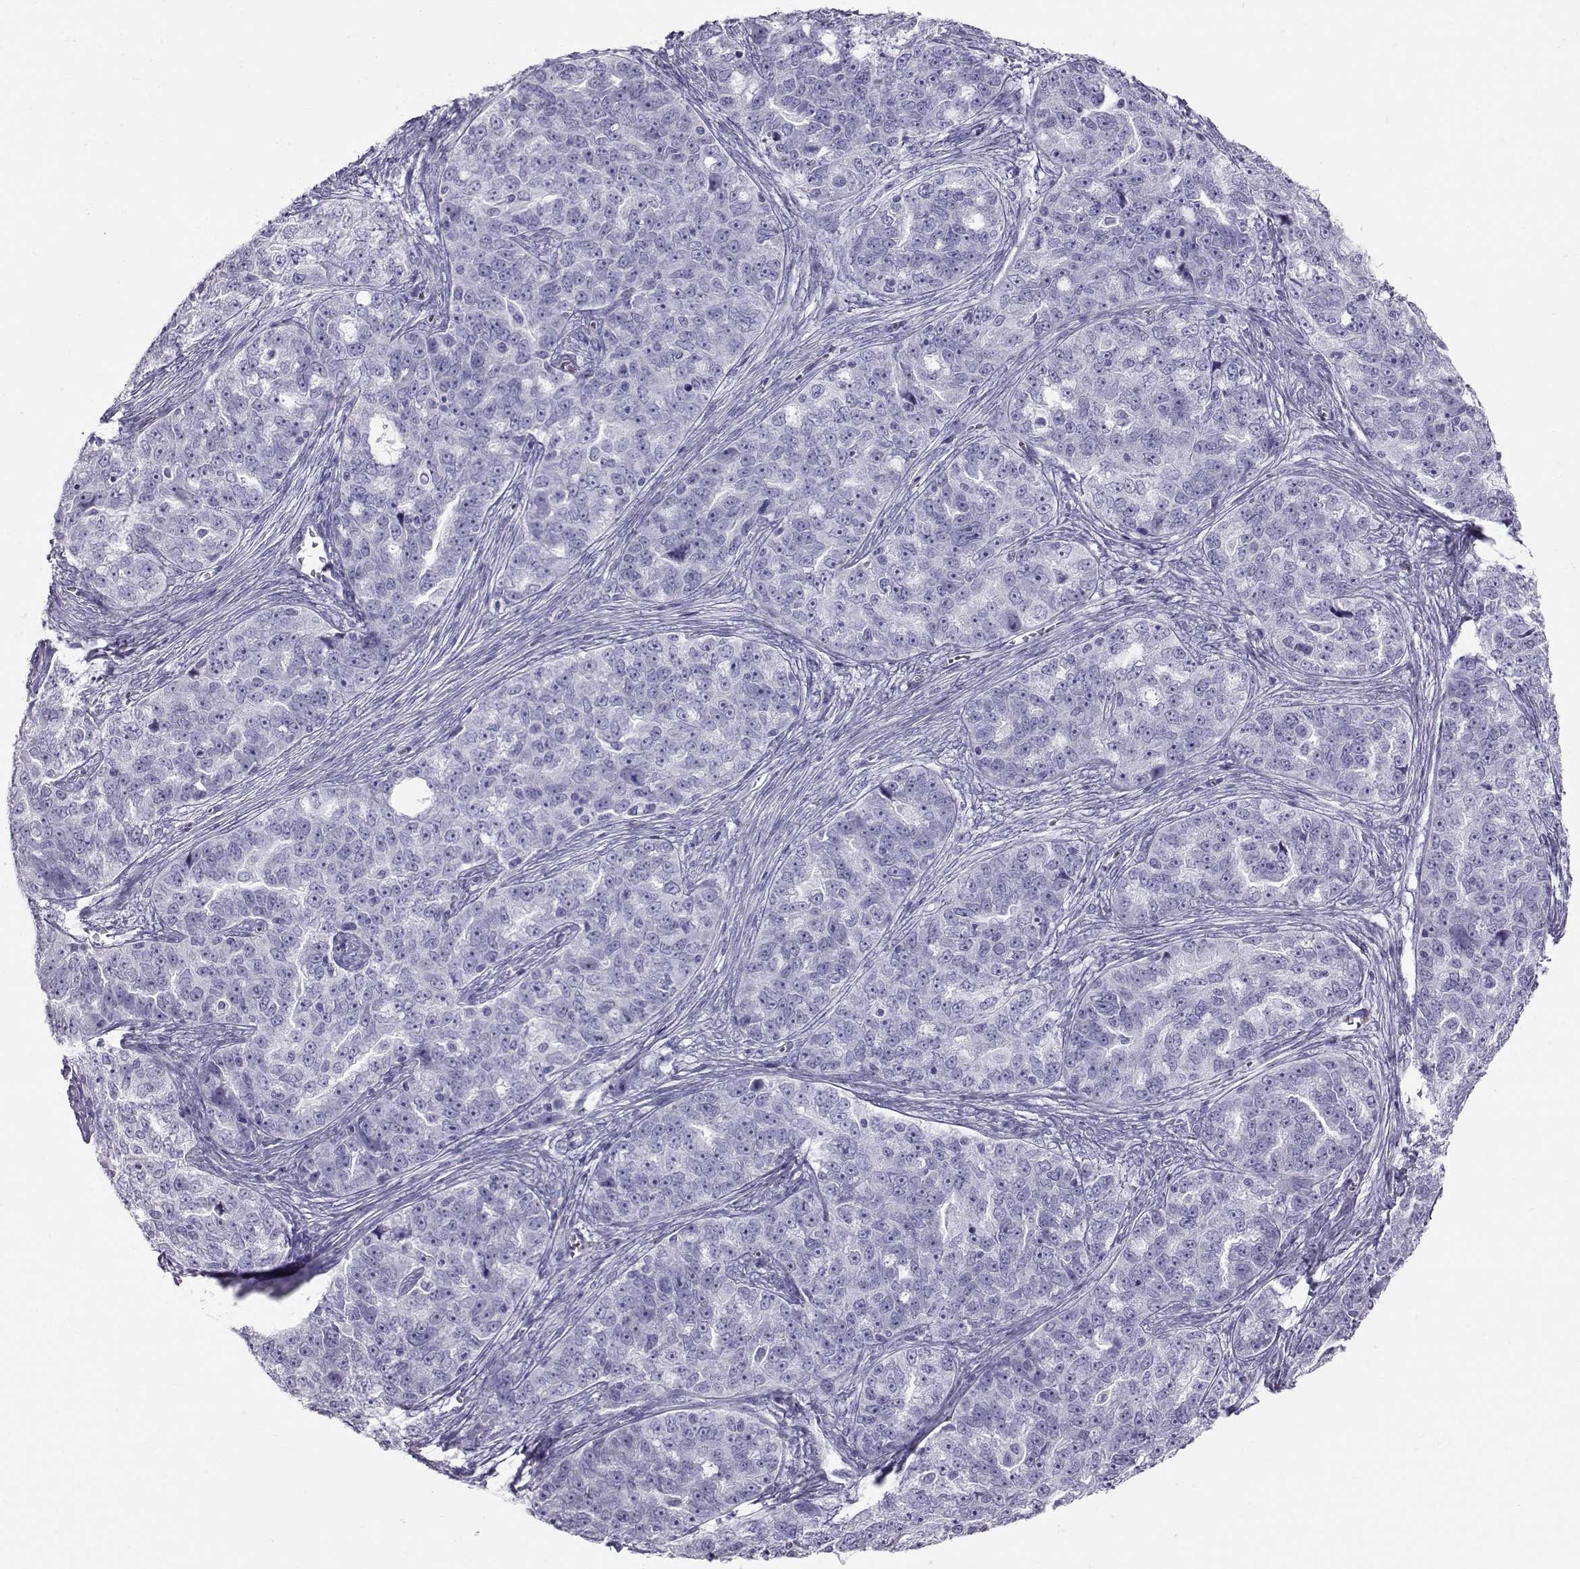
{"staining": {"intensity": "negative", "quantity": "none", "location": "none"}, "tissue": "ovarian cancer", "cell_type": "Tumor cells", "image_type": "cancer", "snomed": [{"axis": "morphology", "description": "Cystadenocarcinoma, serous, NOS"}, {"axis": "topography", "description": "Ovary"}], "caption": "Tumor cells are negative for brown protein staining in serous cystadenocarcinoma (ovarian).", "gene": "RD3", "patient": {"sex": "female", "age": 51}}